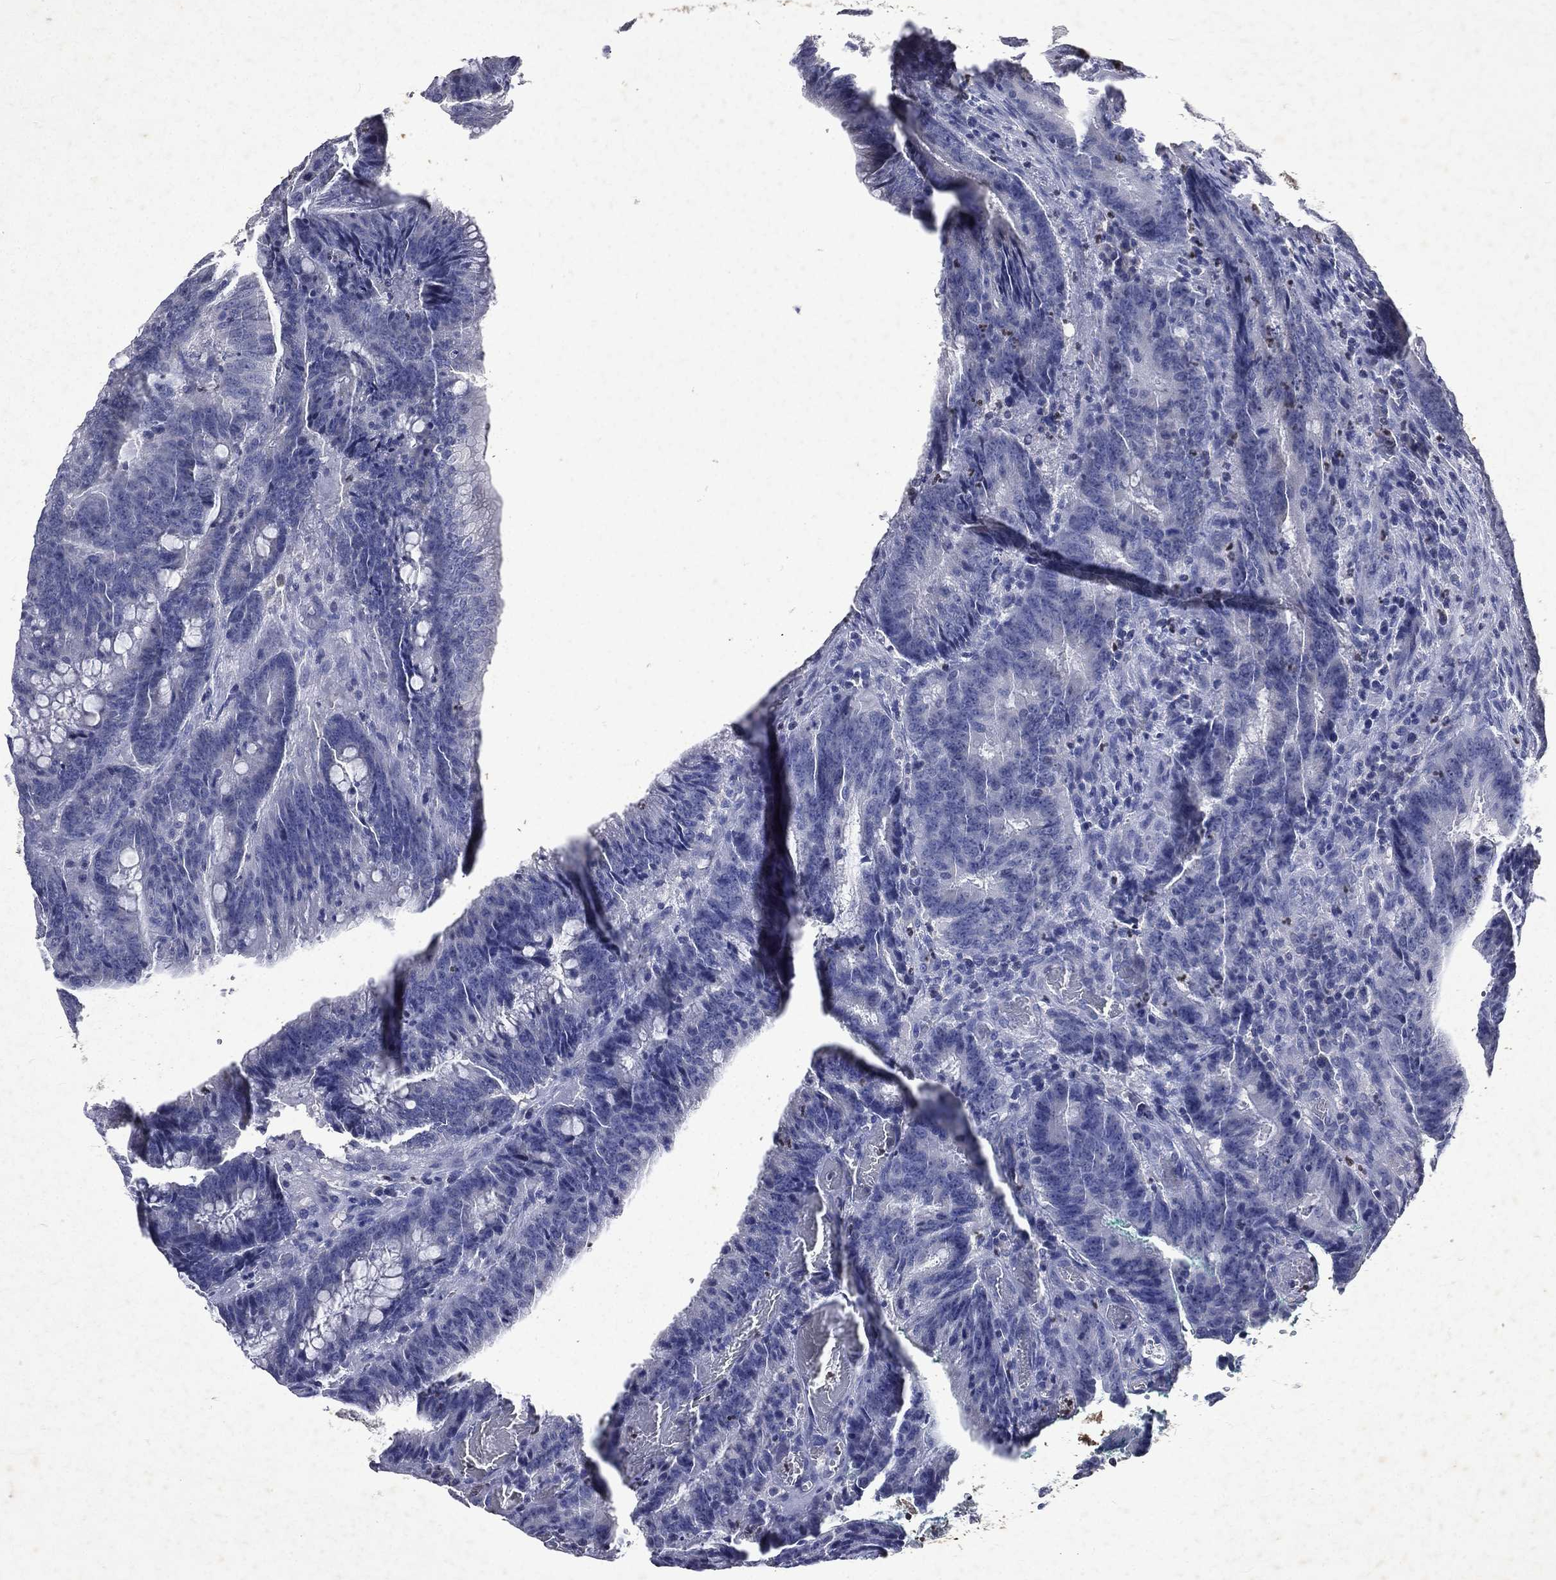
{"staining": {"intensity": "negative", "quantity": "none", "location": "none"}, "tissue": "colorectal cancer", "cell_type": "Tumor cells", "image_type": "cancer", "snomed": [{"axis": "morphology", "description": "Adenocarcinoma, NOS"}, {"axis": "topography", "description": "Colon"}], "caption": "Immunohistochemical staining of colorectal cancer exhibits no significant staining in tumor cells.", "gene": "SLC34A2", "patient": {"sex": "female", "age": 87}}